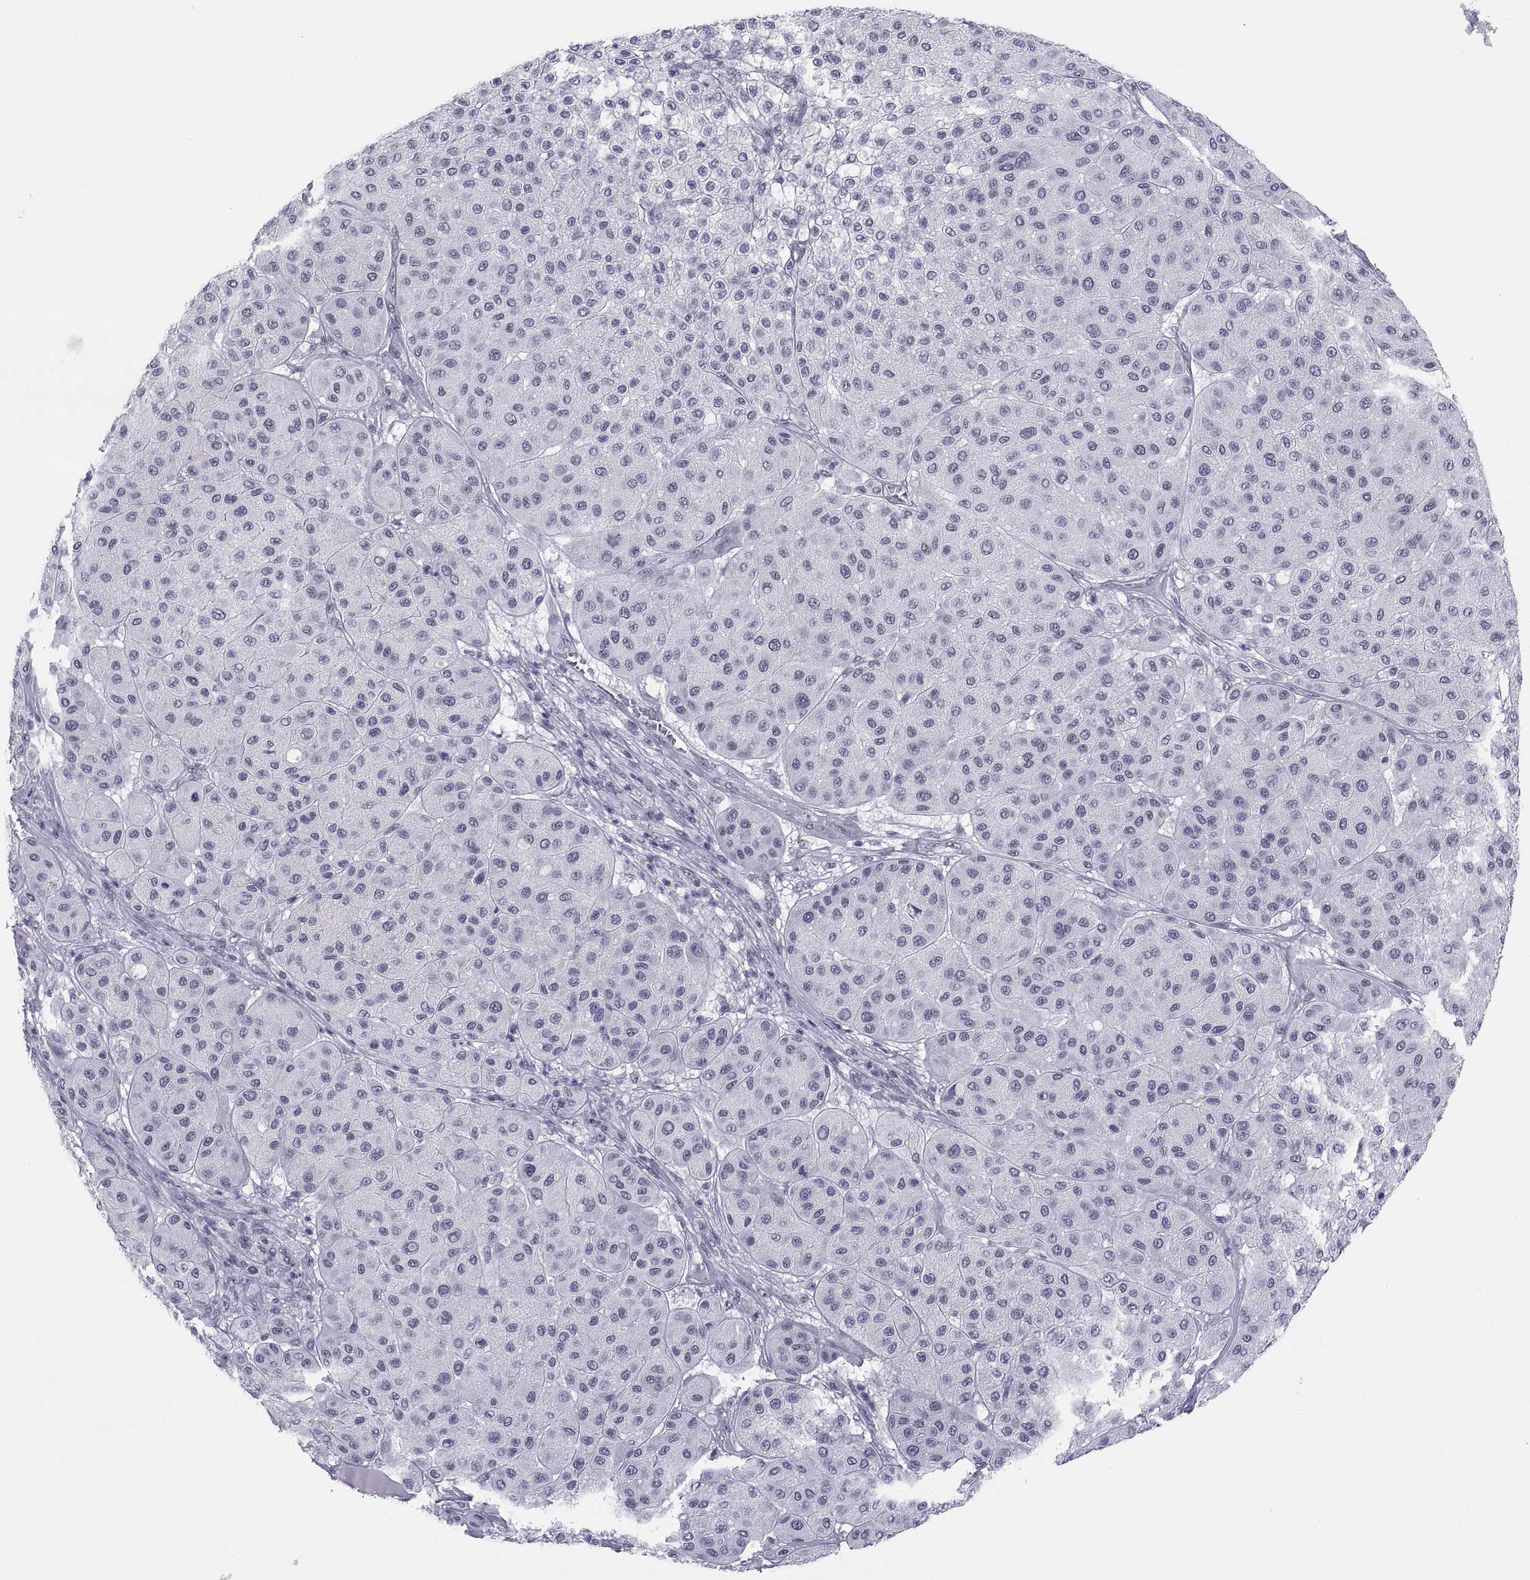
{"staining": {"intensity": "negative", "quantity": "none", "location": "none"}, "tissue": "melanoma", "cell_type": "Tumor cells", "image_type": "cancer", "snomed": [{"axis": "morphology", "description": "Malignant melanoma, Metastatic site"}, {"axis": "topography", "description": "Smooth muscle"}], "caption": "An immunohistochemistry (IHC) micrograph of malignant melanoma (metastatic site) is shown. There is no staining in tumor cells of malignant melanoma (metastatic site).", "gene": "NEUROD6", "patient": {"sex": "male", "age": 41}}